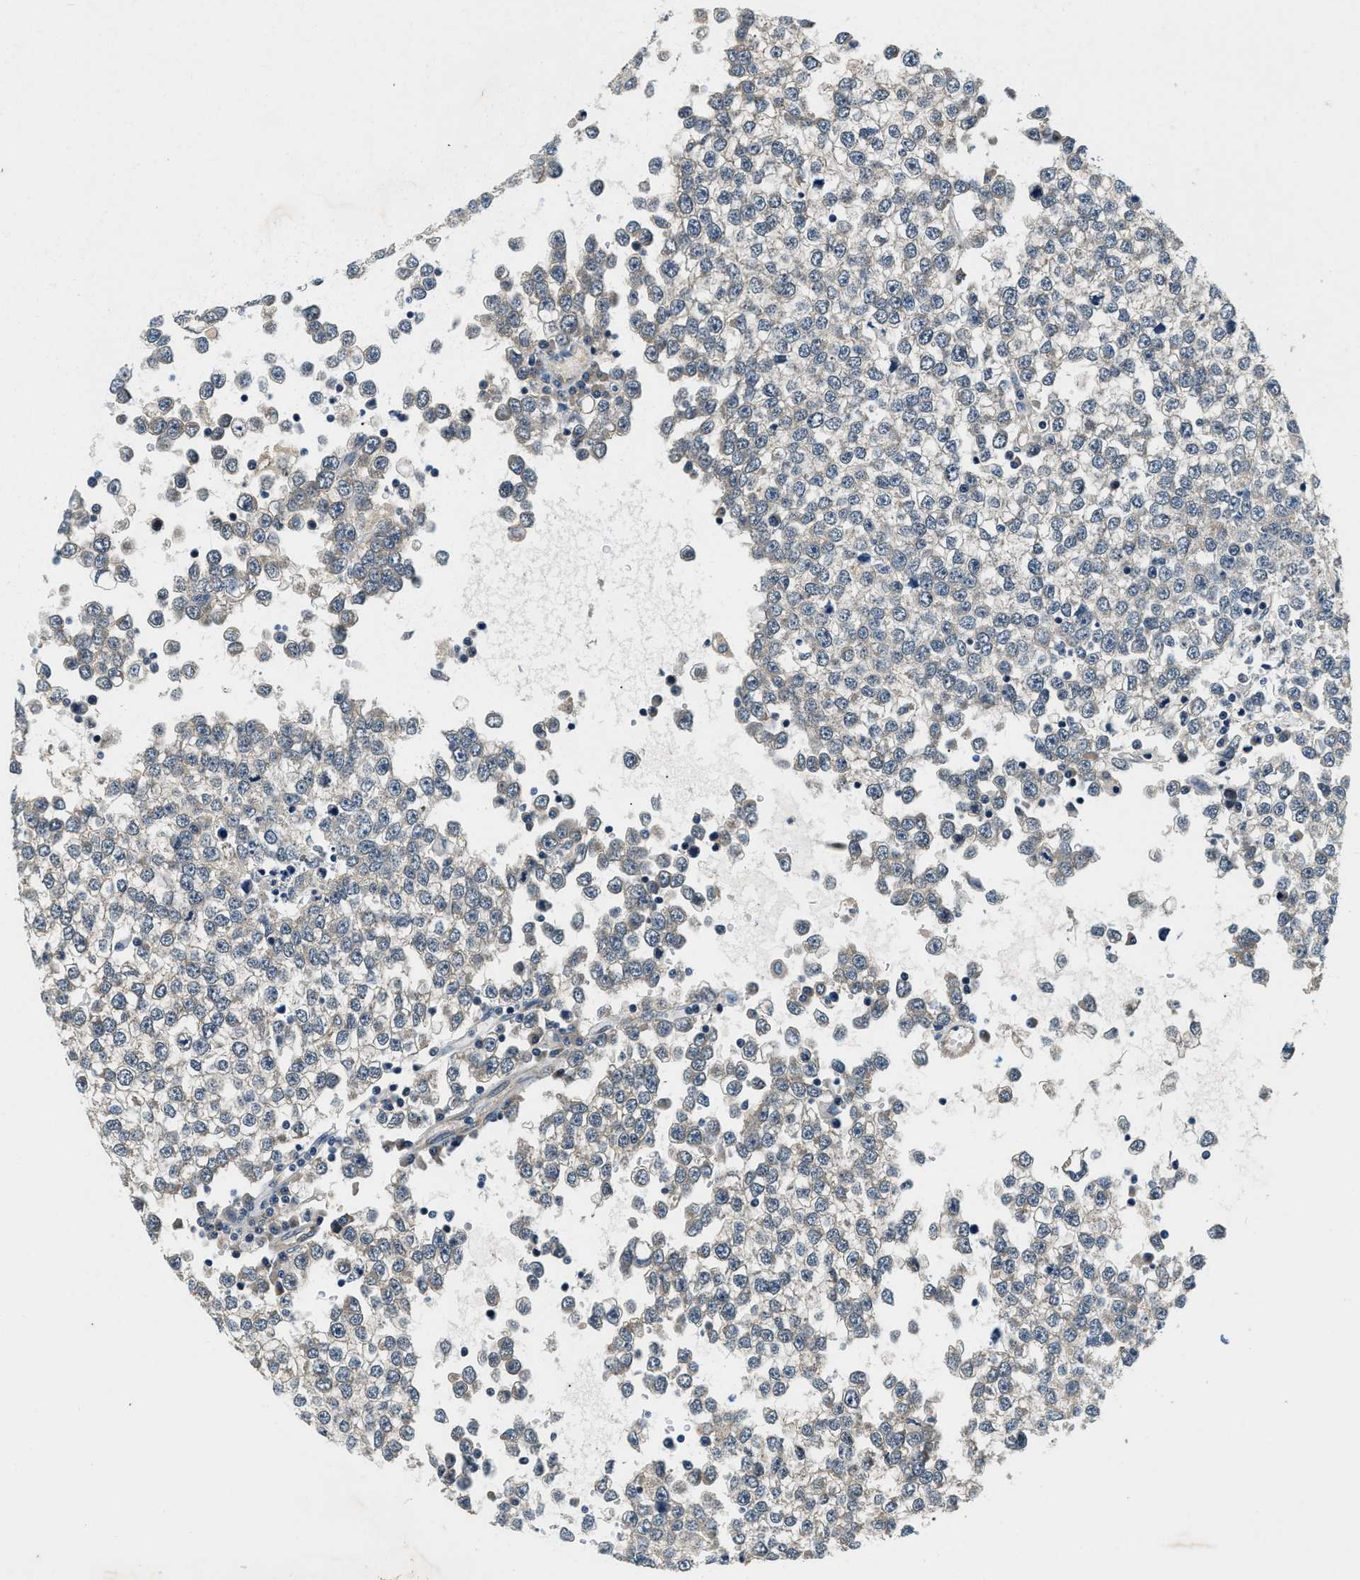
{"staining": {"intensity": "moderate", "quantity": "25%-75%", "location": "cytoplasmic/membranous"}, "tissue": "testis cancer", "cell_type": "Tumor cells", "image_type": "cancer", "snomed": [{"axis": "morphology", "description": "Seminoma, NOS"}, {"axis": "topography", "description": "Testis"}], "caption": "Protein staining by immunohistochemistry (IHC) shows moderate cytoplasmic/membranous positivity in approximately 25%-75% of tumor cells in testis cancer.", "gene": "YAE1", "patient": {"sex": "male", "age": 65}}